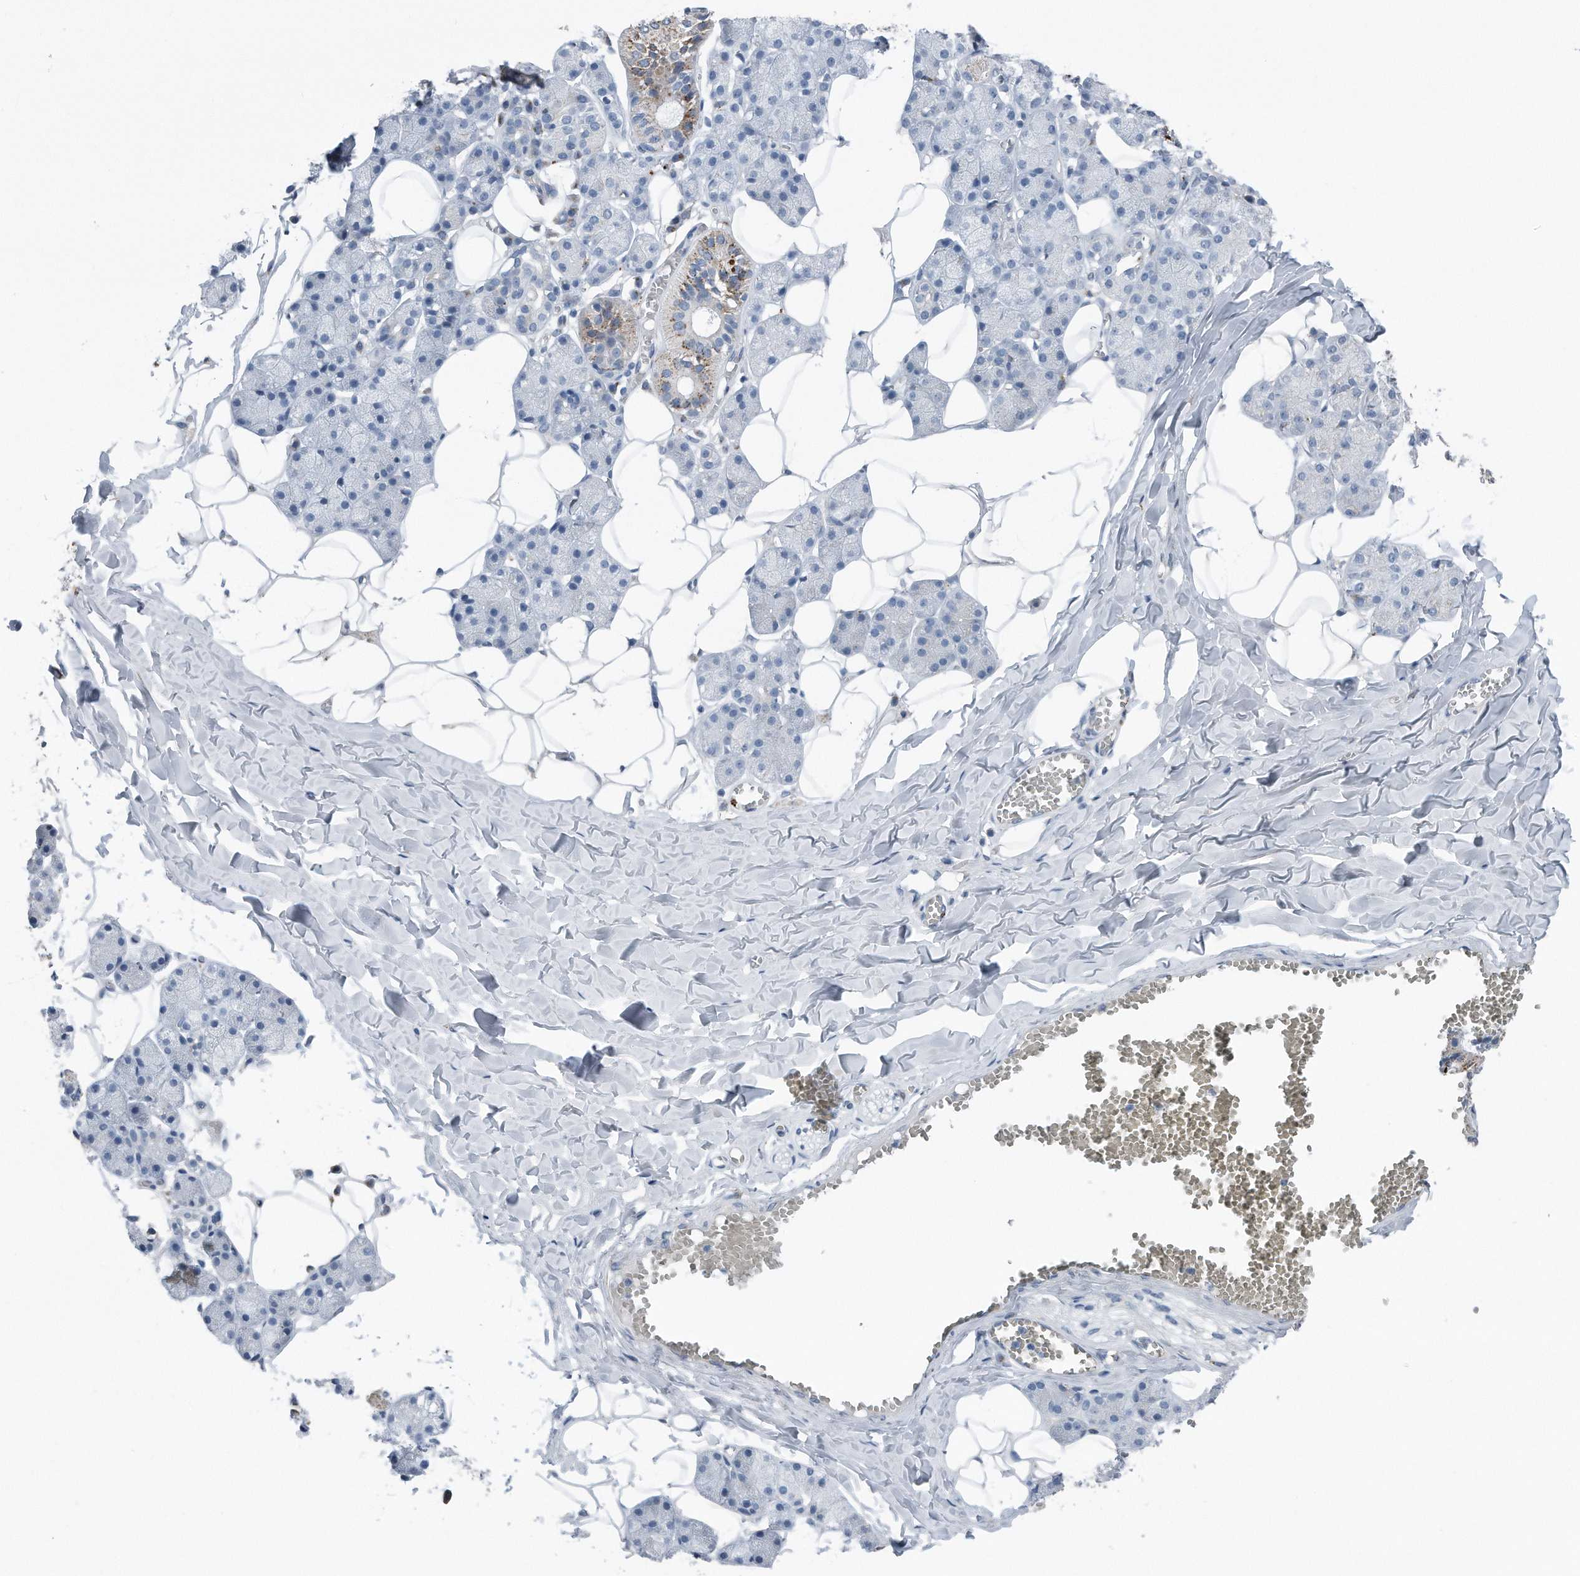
{"staining": {"intensity": "moderate", "quantity": "<25%", "location": "cytoplasmic/membranous"}, "tissue": "salivary gland", "cell_type": "Glandular cells", "image_type": "normal", "snomed": [{"axis": "morphology", "description": "Normal tissue, NOS"}, {"axis": "topography", "description": "Salivary gland"}], "caption": "Immunohistochemistry of unremarkable salivary gland exhibits low levels of moderate cytoplasmic/membranous expression in approximately <25% of glandular cells. Using DAB (brown) and hematoxylin (blue) stains, captured at high magnification using brightfield microscopy.", "gene": "ZNF772", "patient": {"sex": "female", "age": 33}}